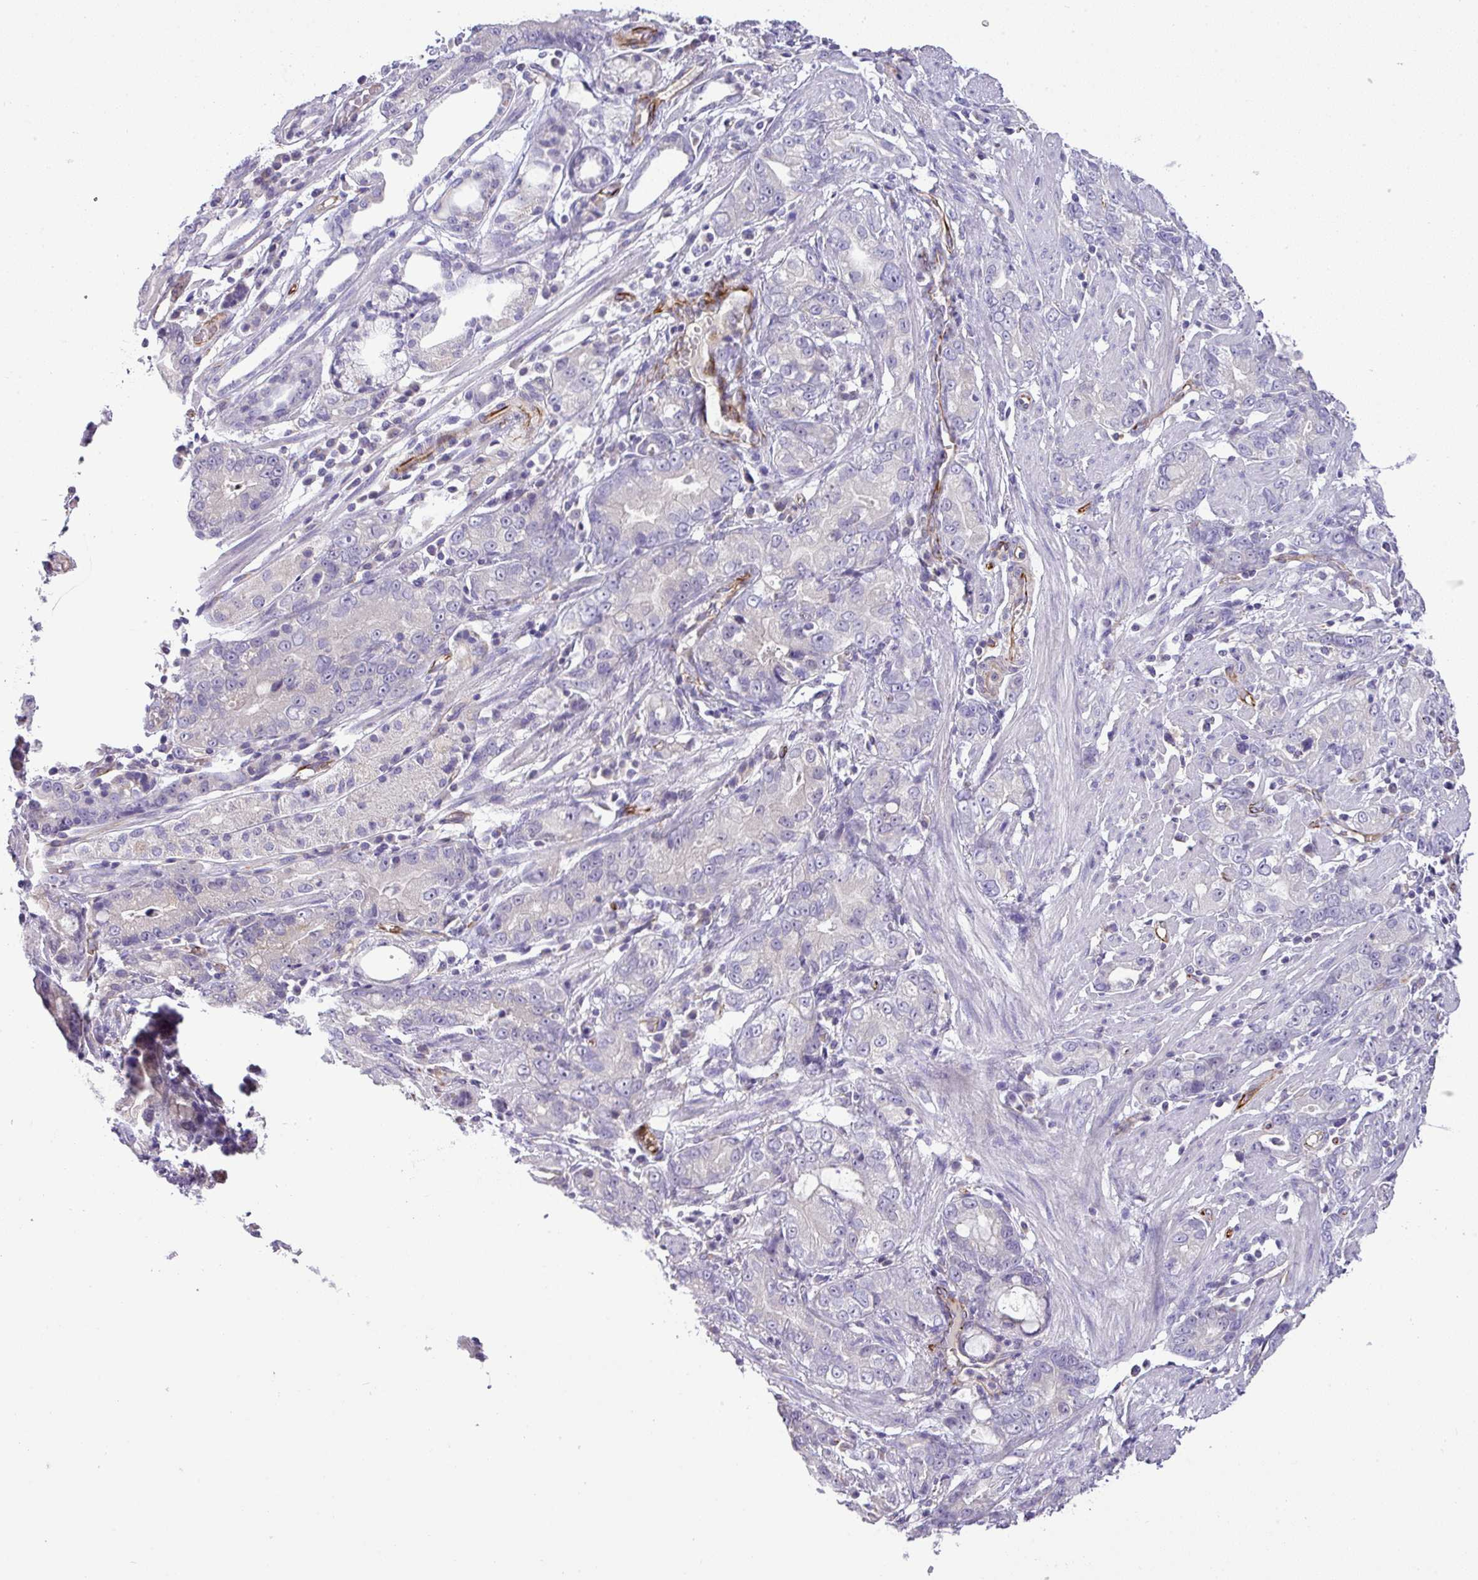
{"staining": {"intensity": "negative", "quantity": "none", "location": "none"}, "tissue": "stomach cancer", "cell_type": "Tumor cells", "image_type": "cancer", "snomed": [{"axis": "morphology", "description": "Adenocarcinoma, NOS"}, {"axis": "topography", "description": "Stomach"}], "caption": "Immunohistochemical staining of human stomach adenocarcinoma reveals no significant positivity in tumor cells.", "gene": "ENSG00000273748", "patient": {"sex": "male", "age": 55}}